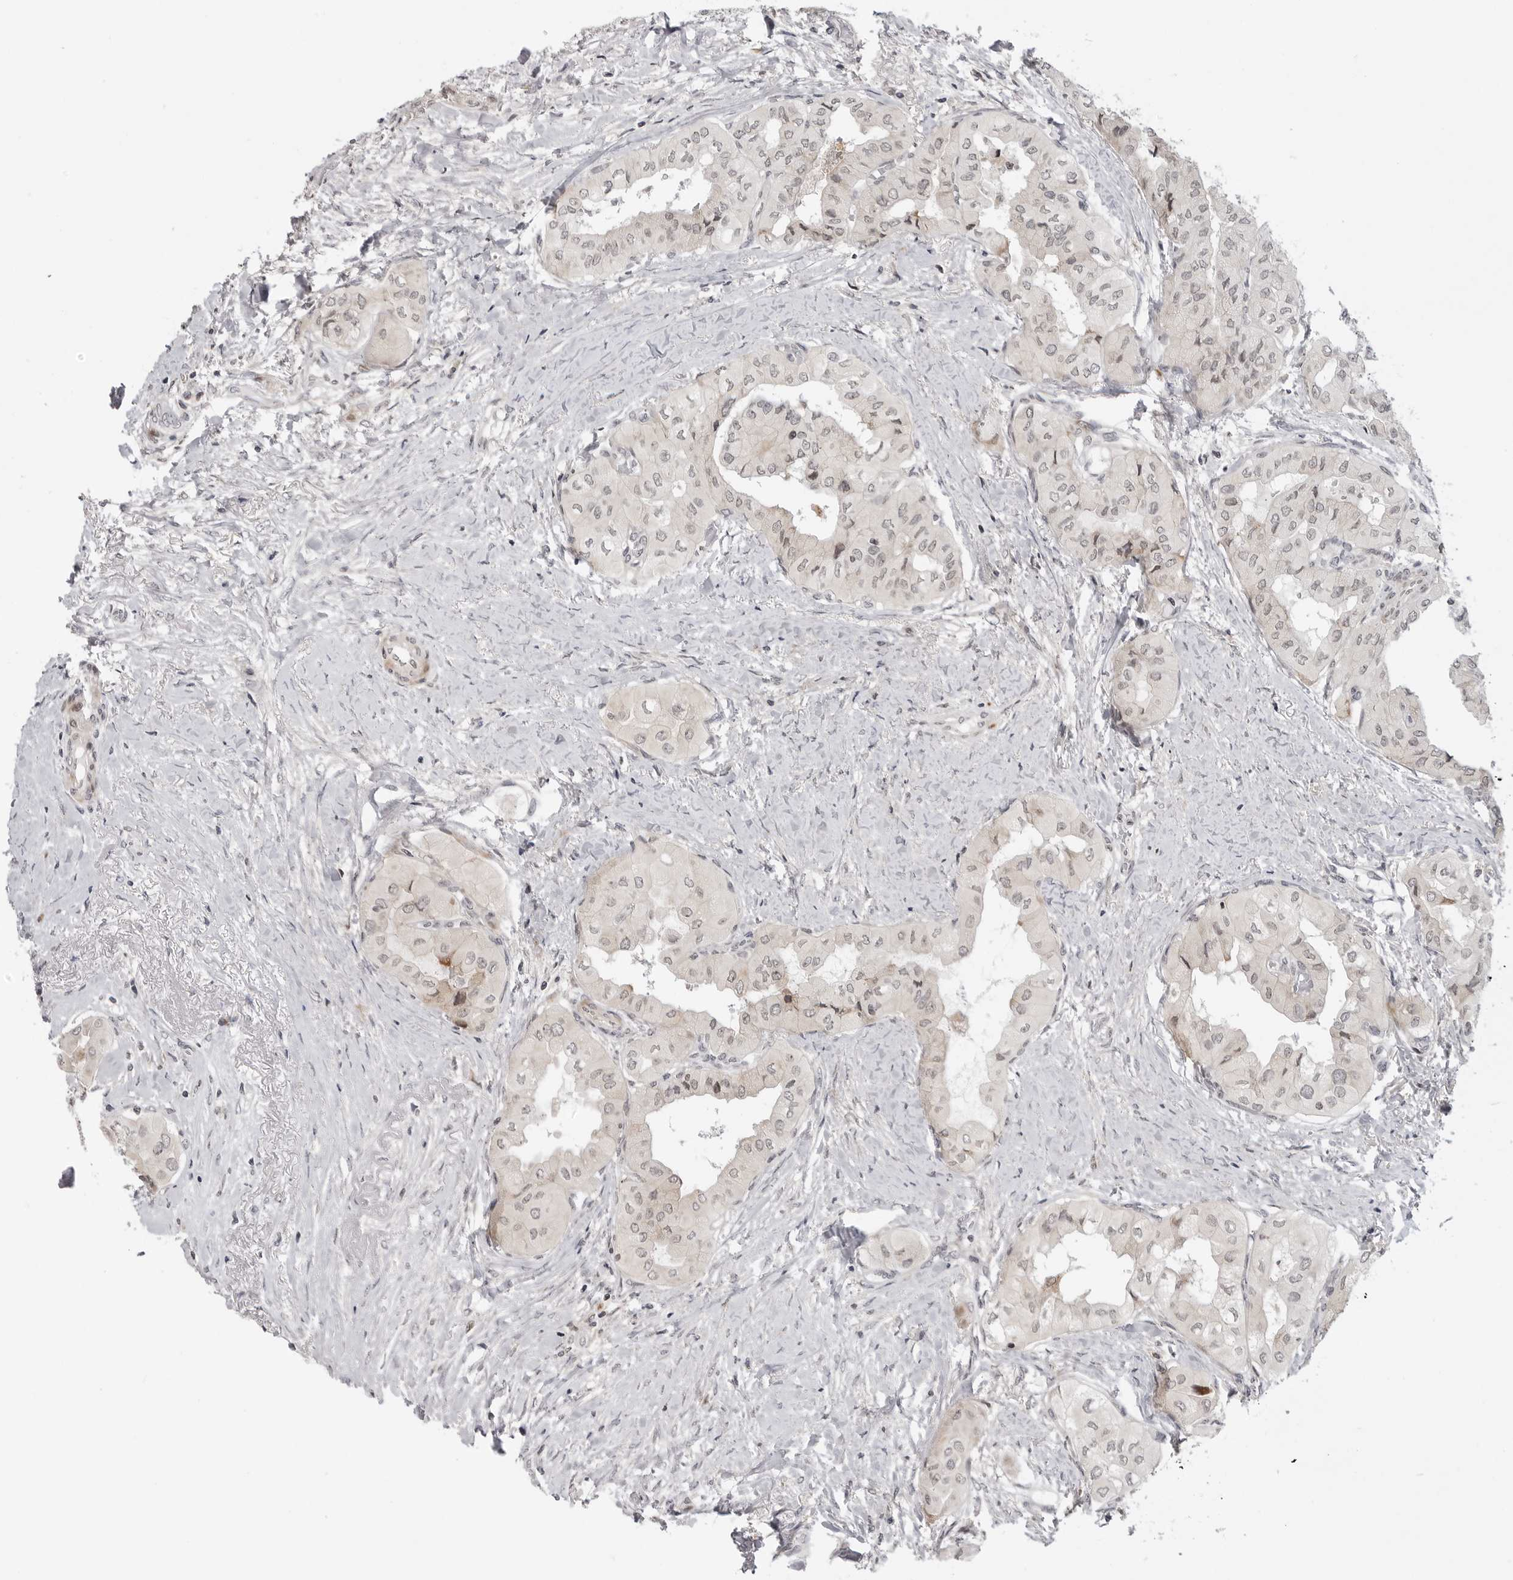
{"staining": {"intensity": "negative", "quantity": "none", "location": "none"}, "tissue": "thyroid cancer", "cell_type": "Tumor cells", "image_type": "cancer", "snomed": [{"axis": "morphology", "description": "Papillary adenocarcinoma, NOS"}, {"axis": "topography", "description": "Thyroid gland"}], "caption": "The micrograph displays no significant positivity in tumor cells of thyroid cancer. (DAB immunohistochemistry (IHC), high magnification).", "gene": "ADAMTS5", "patient": {"sex": "female", "age": 59}}